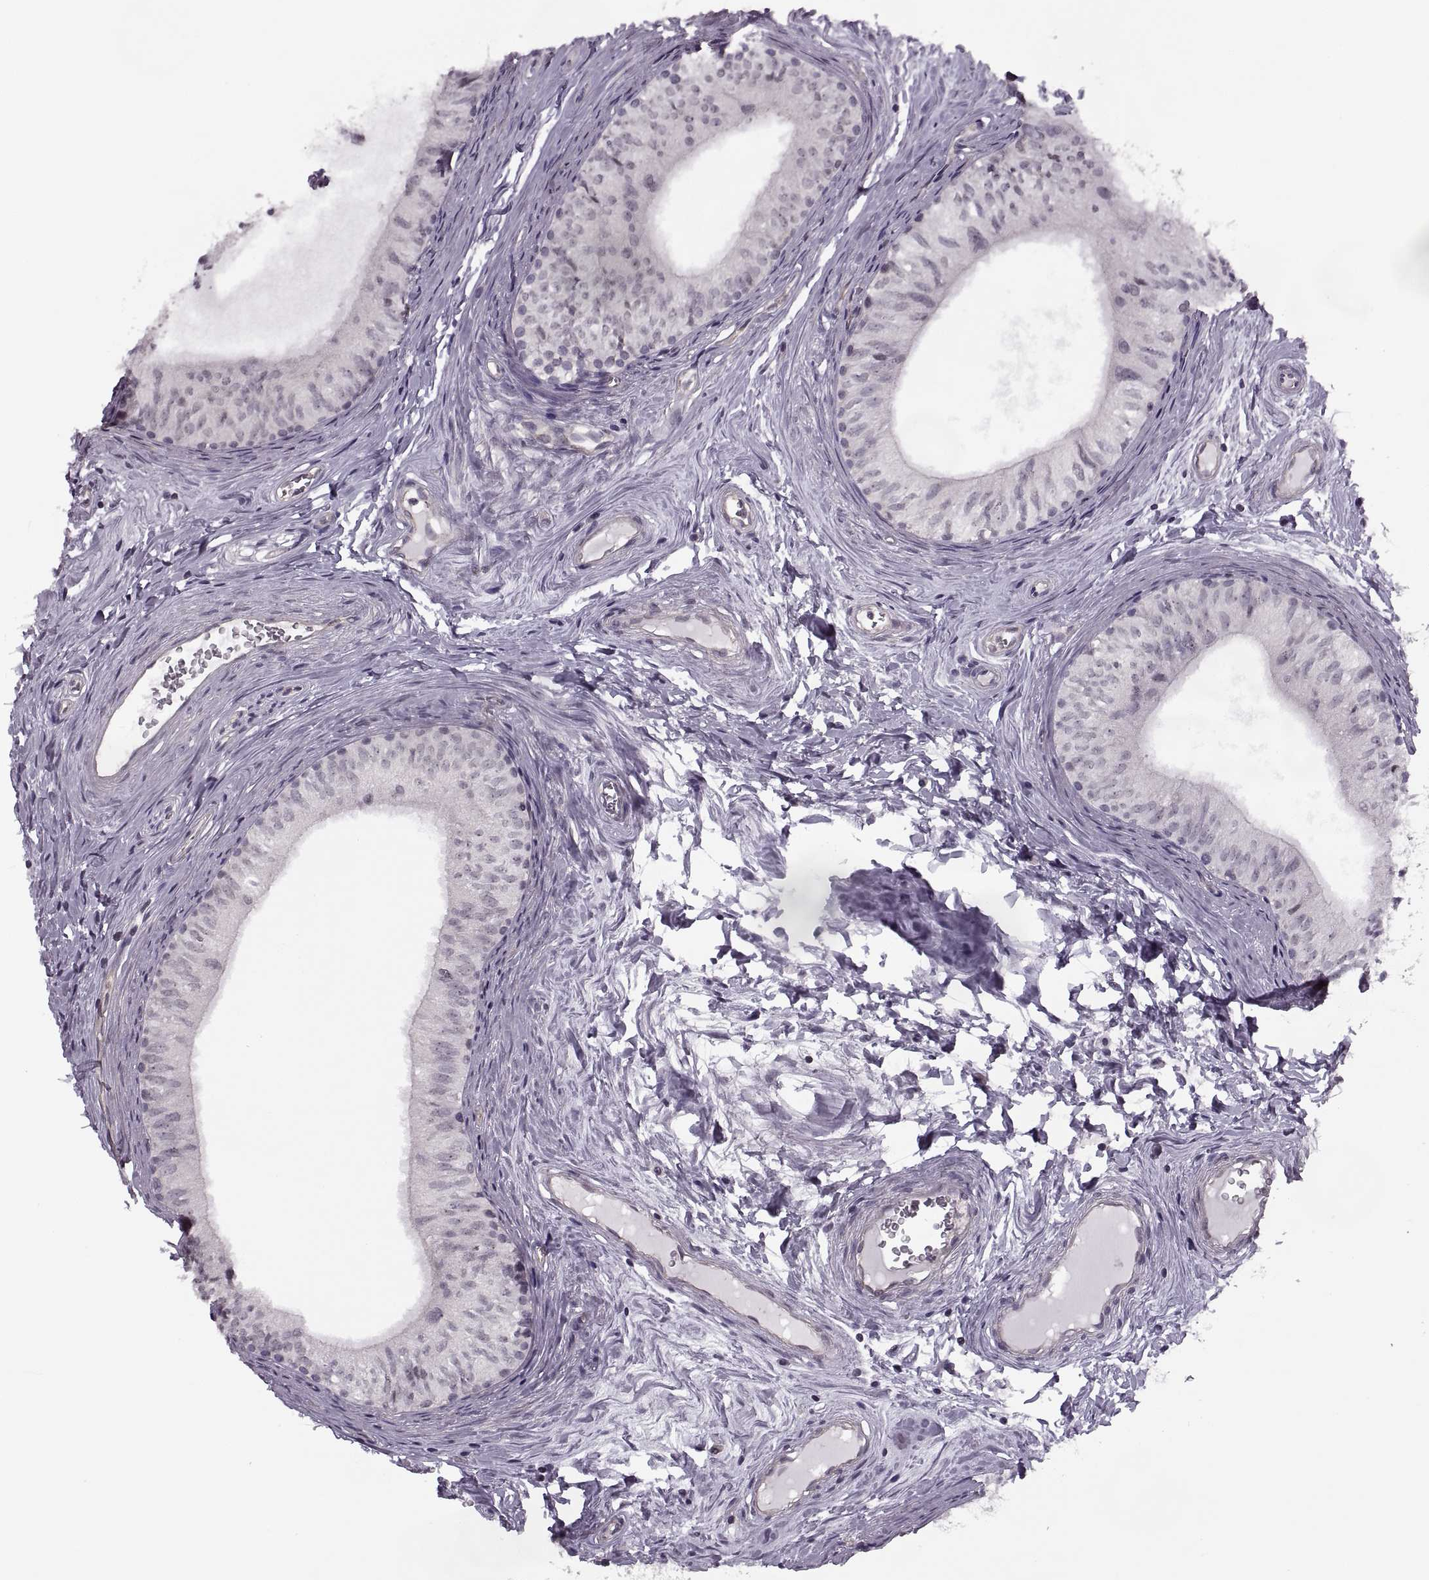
{"staining": {"intensity": "negative", "quantity": "none", "location": "none"}, "tissue": "epididymis", "cell_type": "Glandular cells", "image_type": "normal", "snomed": [{"axis": "morphology", "description": "Normal tissue, NOS"}, {"axis": "topography", "description": "Epididymis"}], "caption": "A high-resolution micrograph shows immunohistochemistry staining of unremarkable epididymis, which demonstrates no significant expression in glandular cells.", "gene": "LUZP2", "patient": {"sex": "male", "age": 52}}